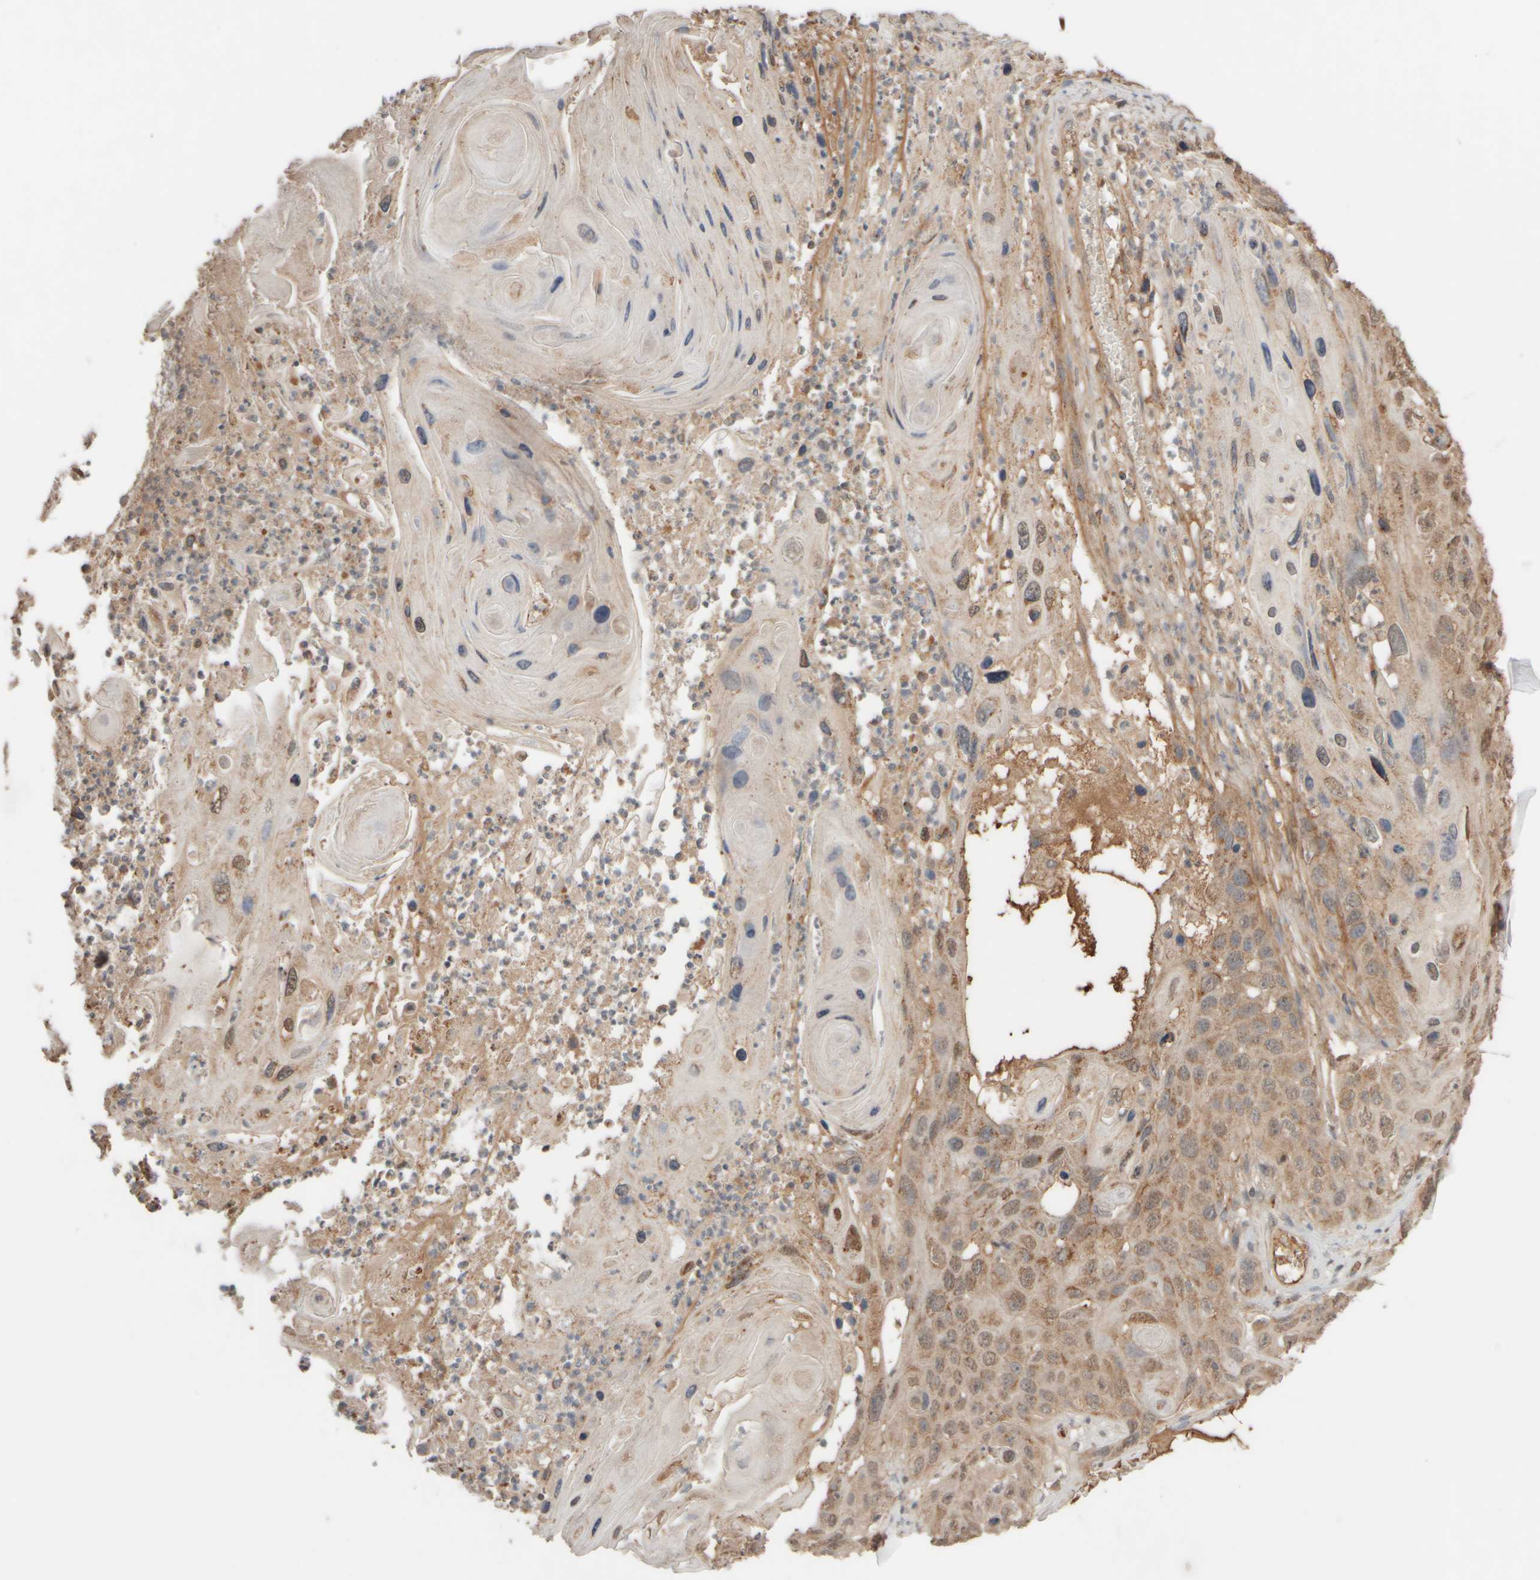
{"staining": {"intensity": "moderate", "quantity": "25%-75%", "location": "cytoplasmic/membranous,nuclear"}, "tissue": "skin cancer", "cell_type": "Tumor cells", "image_type": "cancer", "snomed": [{"axis": "morphology", "description": "Squamous cell carcinoma, NOS"}, {"axis": "topography", "description": "Skin"}], "caption": "Tumor cells demonstrate medium levels of moderate cytoplasmic/membranous and nuclear staining in about 25%-75% of cells in squamous cell carcinoma (skin).", "gene": "EIF2B3", "patient": {"sex": "male", "age": 55}}